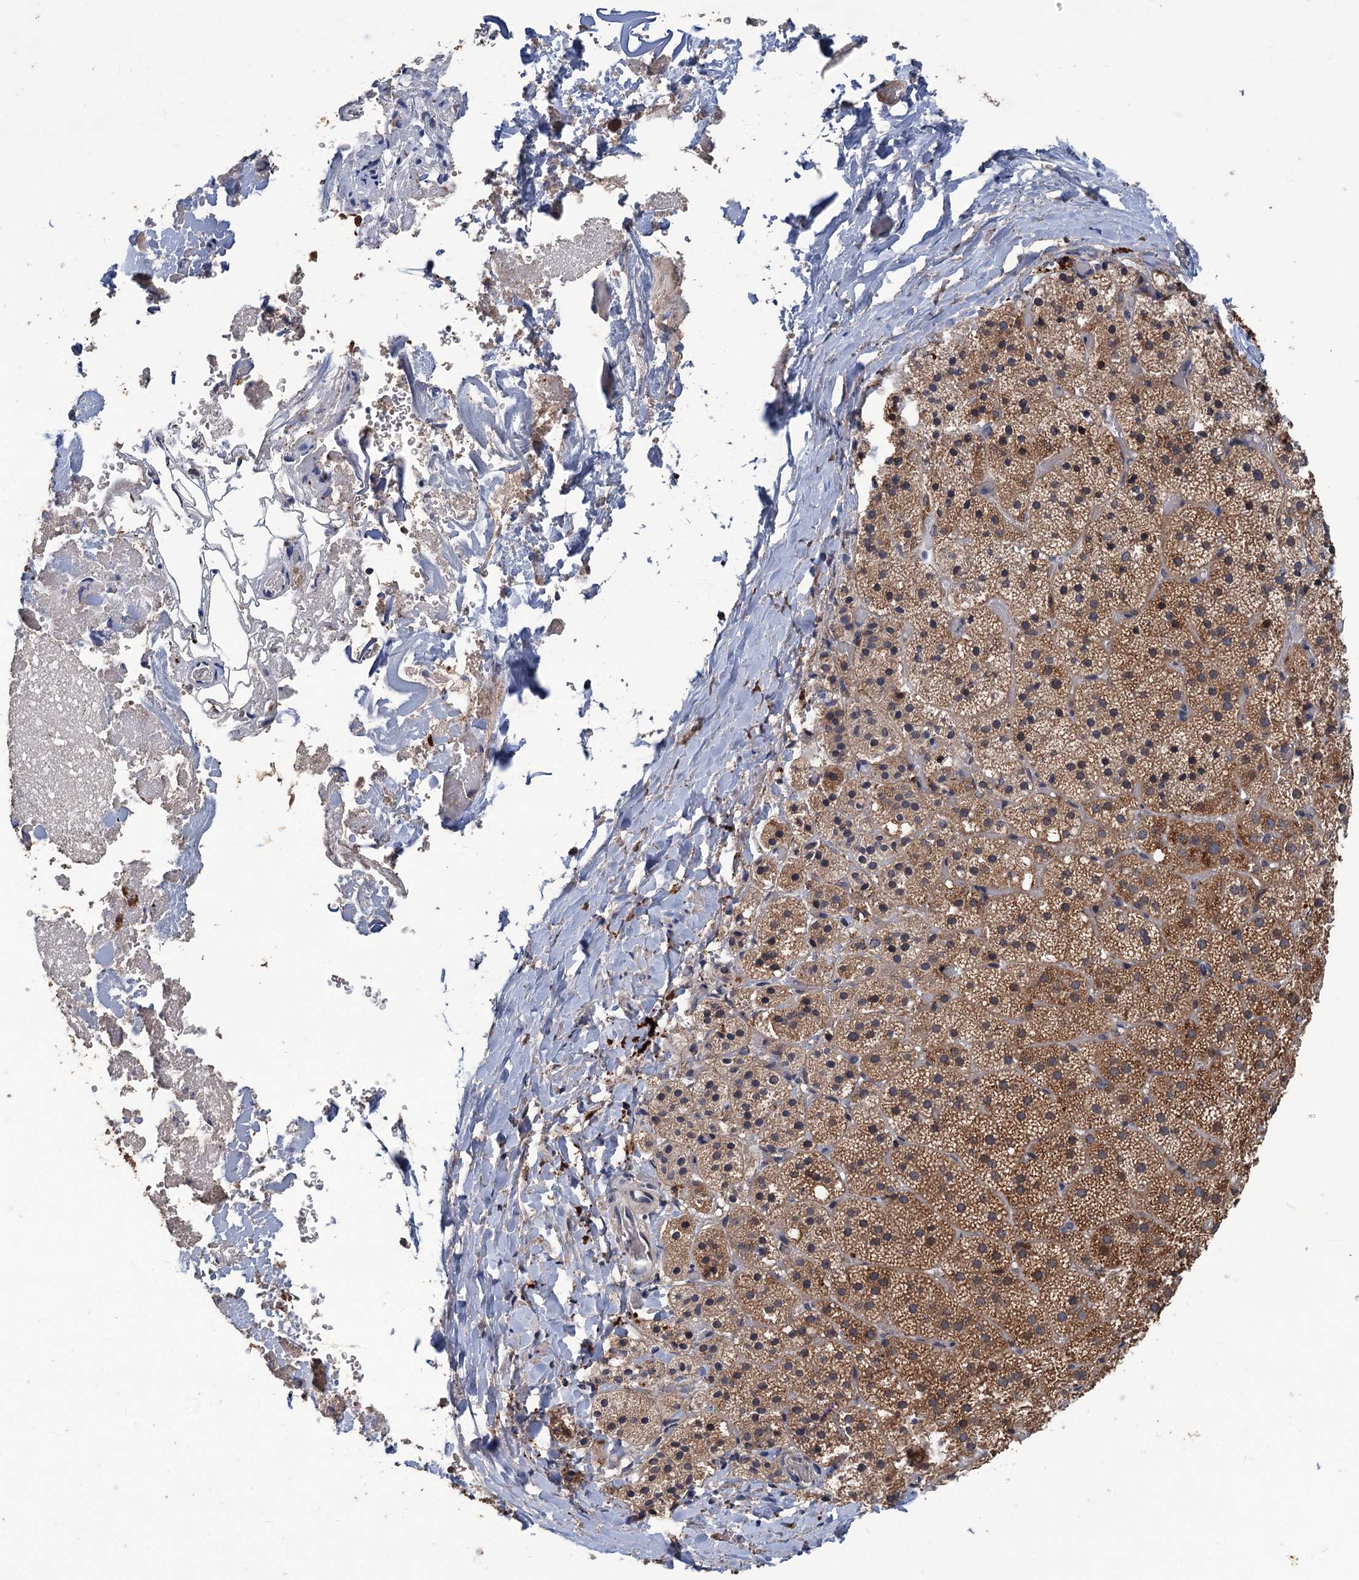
{"staining": {"intensity": "strong", "quantity": "25%-75%", "location": "cytoplasmic/membranous"}, "tissue": "adrenal gland", "cell_type": "Glandular cells", "image_type": "normal", "snomed": [{"axis": "morphology", "description": "Normal tissue, NOS"}, {"axis": "topography", "description": "Adrenal gland"}], "caption": "DAB immunohistochemical staining of normal human adrenal gland shows strong cytoplasmic/membranous protein positivity in about 25%-75% of glandular cells.", "gene": "ZNF438", "patient": {"sex": "female", "age": 44}}